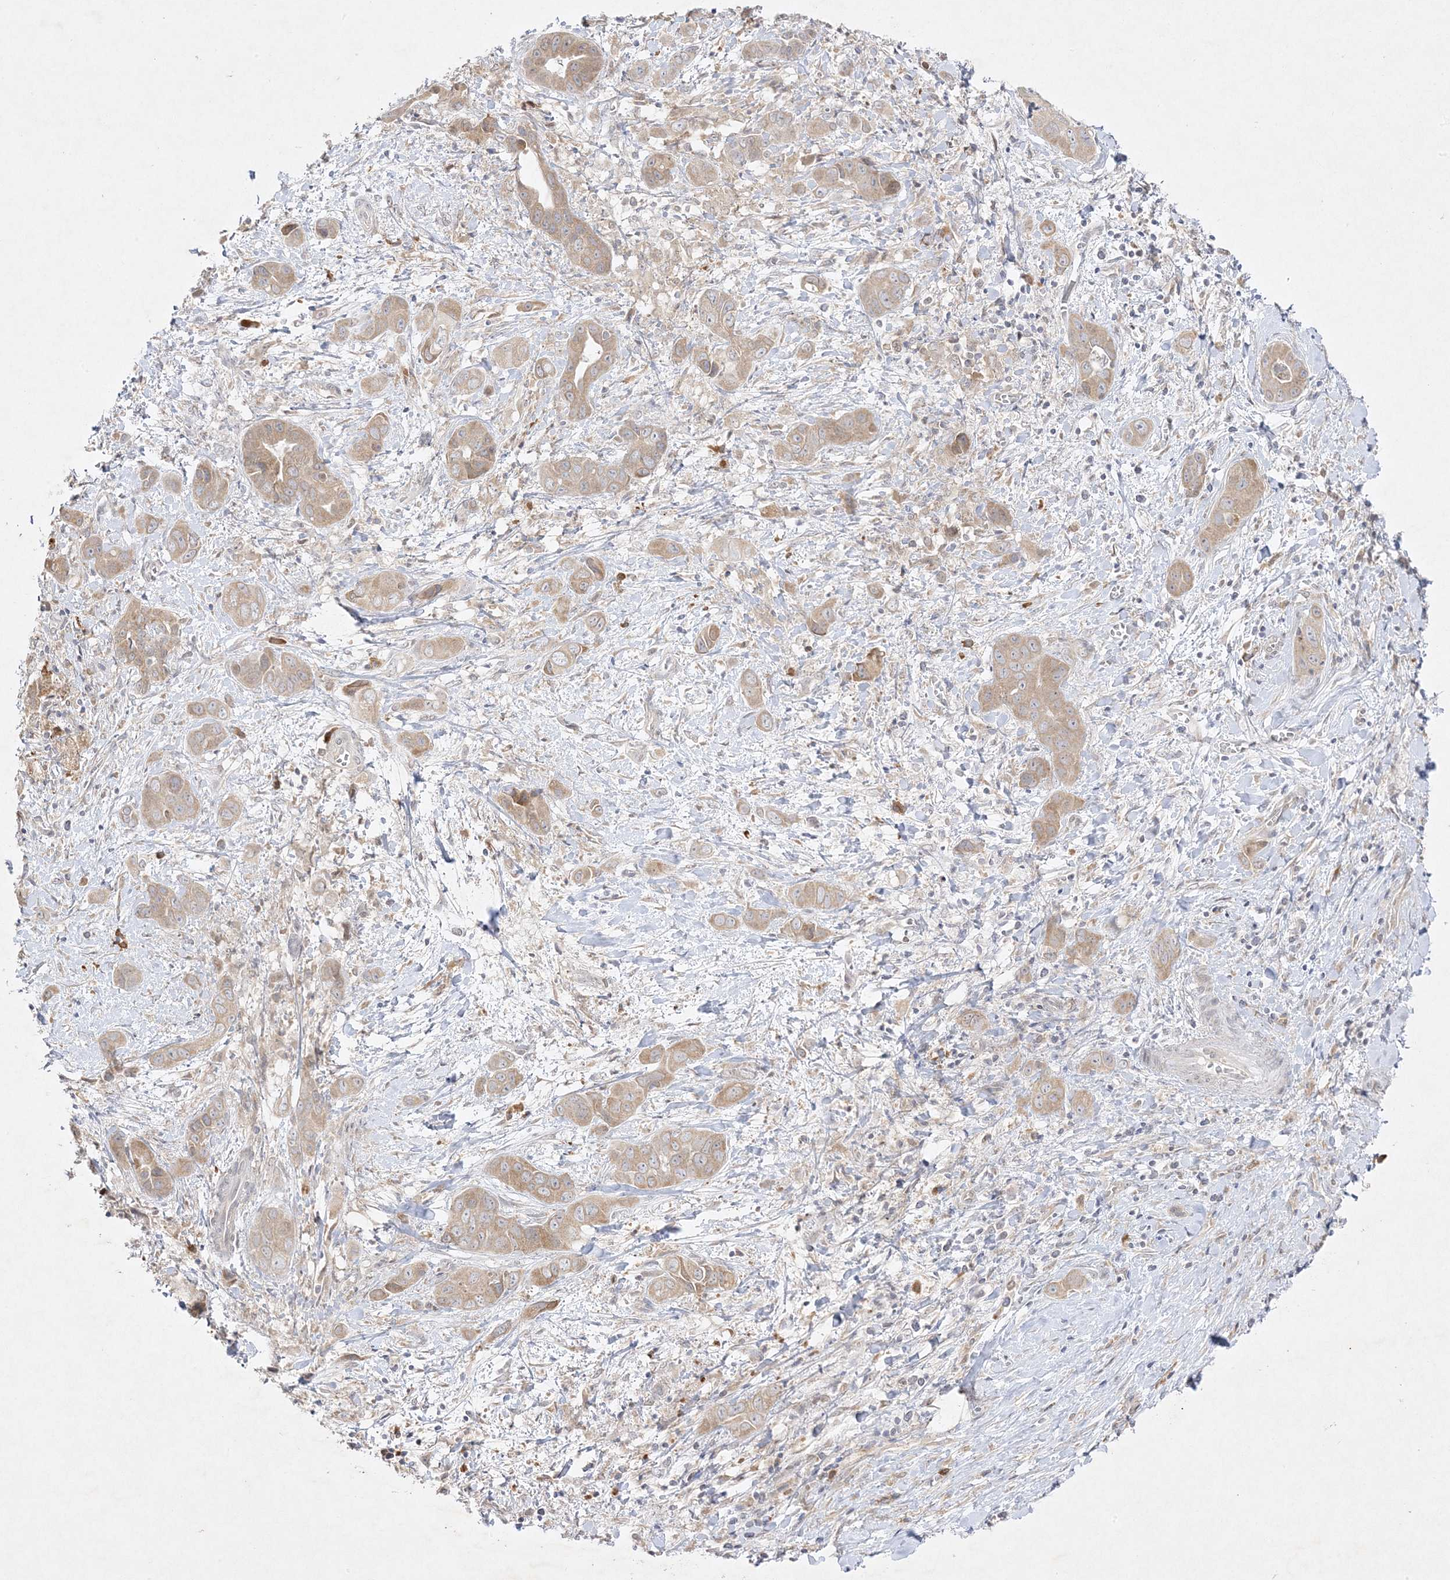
{"staining": {"intensity": "weak", "quantity": ">75%", "location": "cytoplasmic/membranous"}, "tissue": "liver cancer", "cell_type": "Tumor cells", "image_type": "cancer", "snomed": [{"axis": "morphology", "description": "Cholangiocarcinoma"}, {"axis": "topography", "description": "Liver"}], "caption": "Tumor cells display low levels of weak cytoplasmic/membranous positivity in about >75% of cells in human liver cancer.", "gene": "C2CD2", "patient": {"sex": "female", "age": 52}}